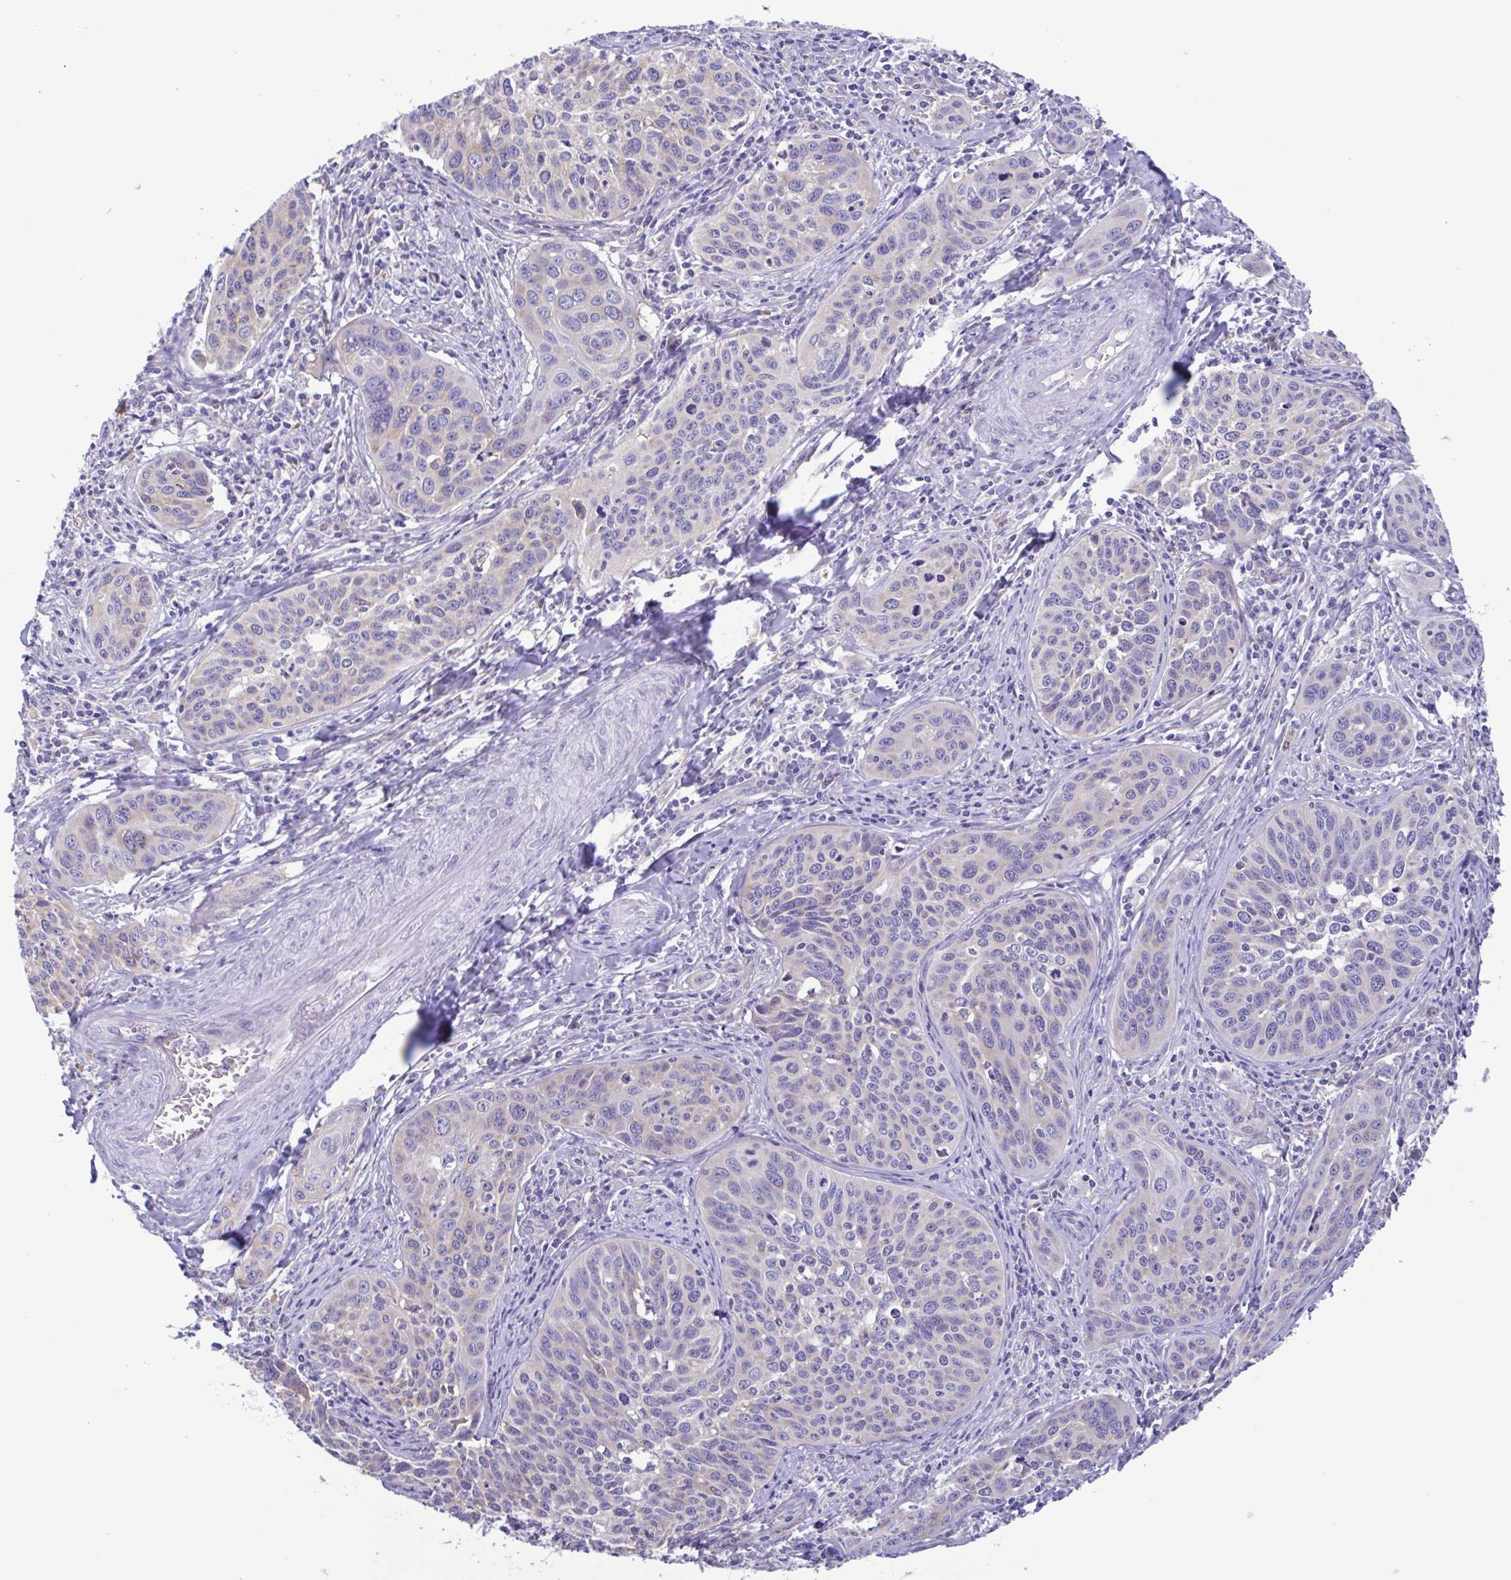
{"staining": {"intensity": "negative", "quantity": "none", "location": "none"}, "tissue": "cervical cancer", "cell_type": "Tumor cells", "image_type": "cancer", "snomed": [{"axis": "morphology", "description": "Squamous cell carcinoma, NOS"}, {"axis": "topography", "description": "Cervix"}], "caption": "Tumor cells show no significant positivity in squamous cell carcinoma (cervical).", "gene": "TNNI3", "patient": {"sex": "female", "age": 31}}